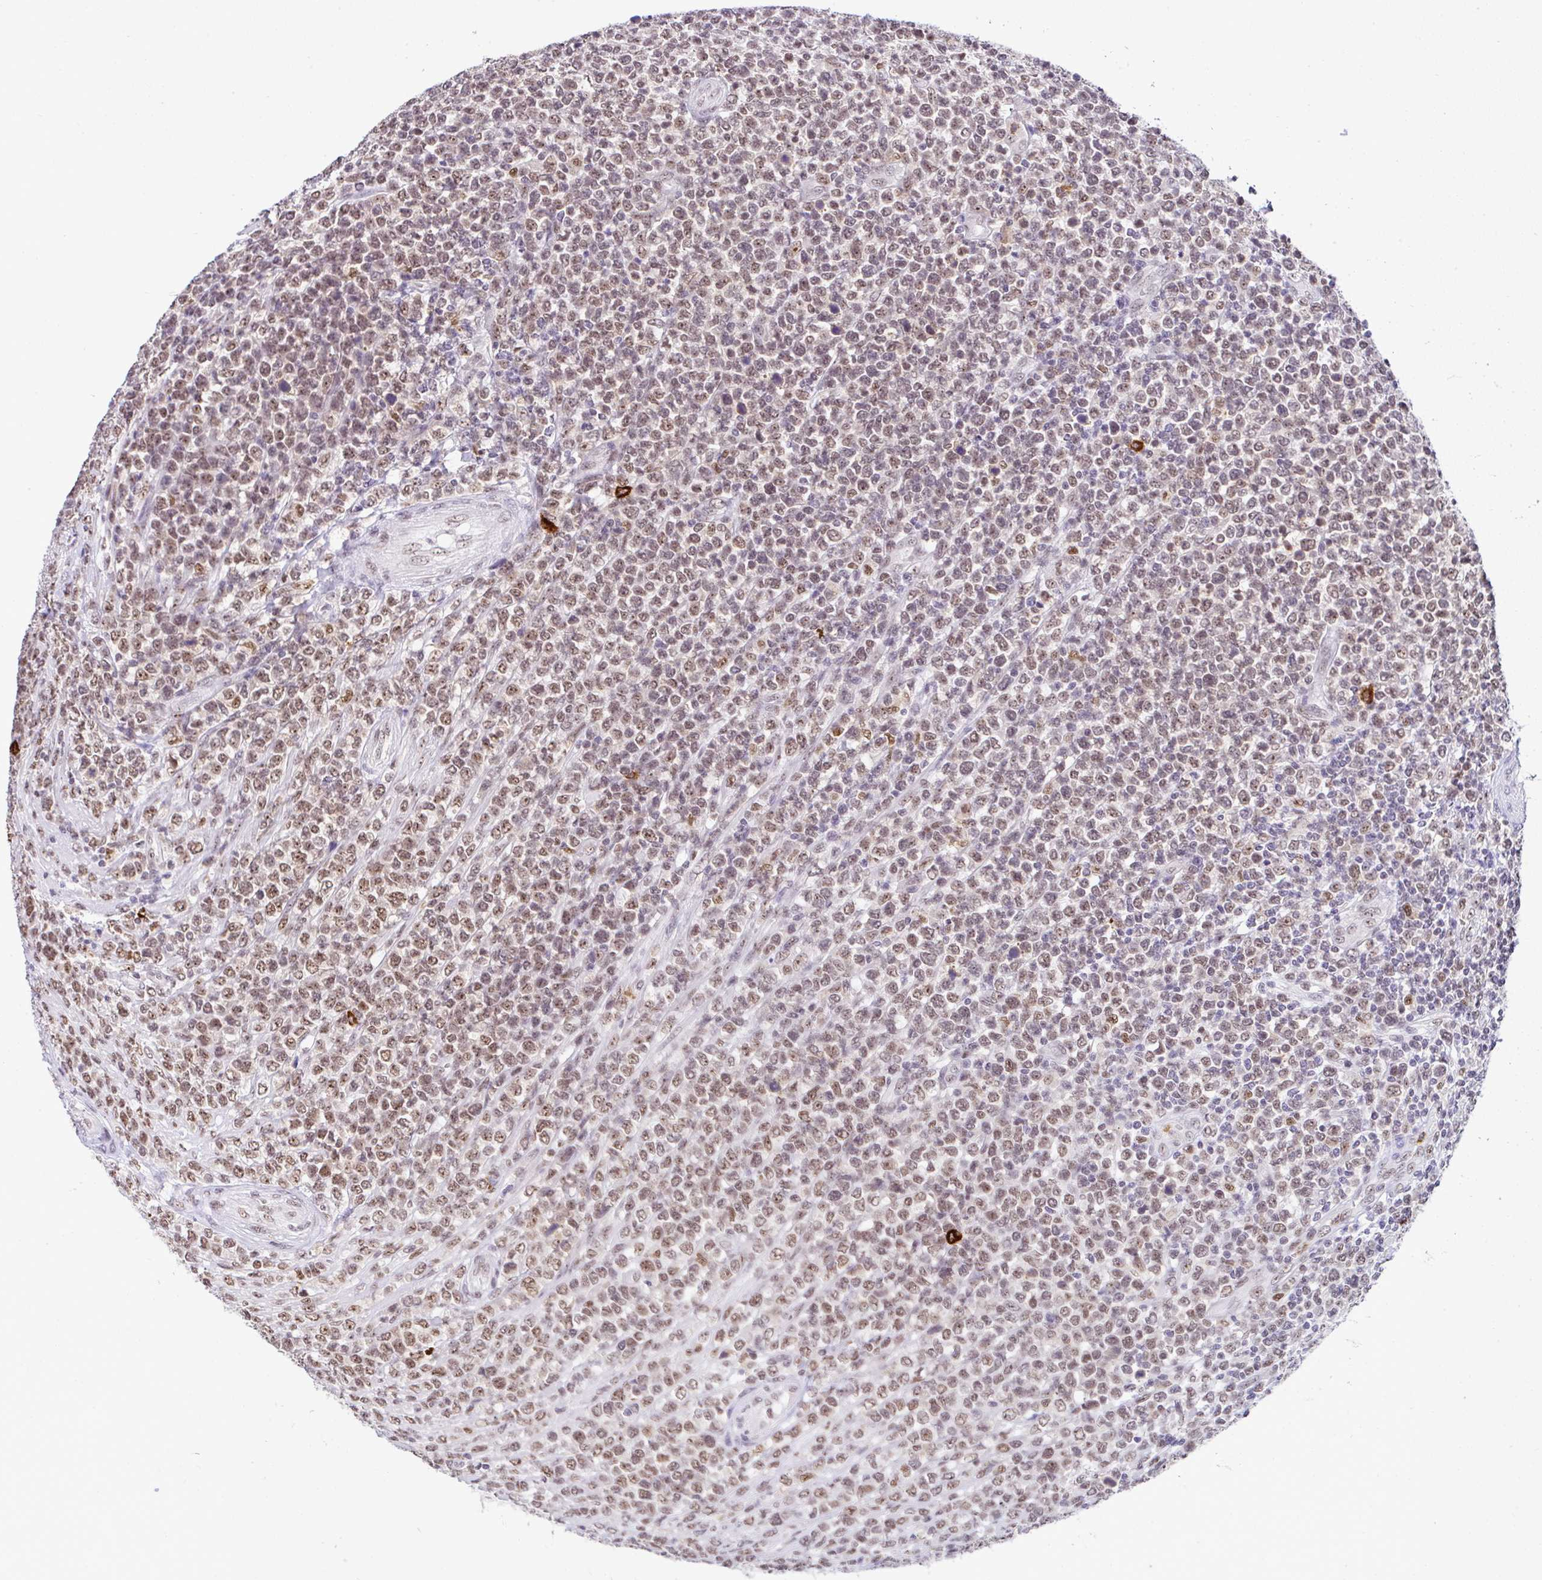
{"staining": {"intensity": "moderate", "quantity": ">75%", "location": "nuclear"}, "tissue": "lymphoma", "cell_type": "Tumor cells", "image_type": "cancer", "snomed": [{"axis": "morphology", "description": "Malignant lymphoma, non-Hodgkin's type, High grade"}, {"axis": "topography", "description": "Soft tissue"}], "caption": "High-grade malignant lymphoma, non-Hodgkin's type stained for a protein (brown) demonstrates moderate nuclear positive positivity in about >75% of tumor cells.", "gene": "PTPN2", "patient": {"sex": "female", "age": 56}}